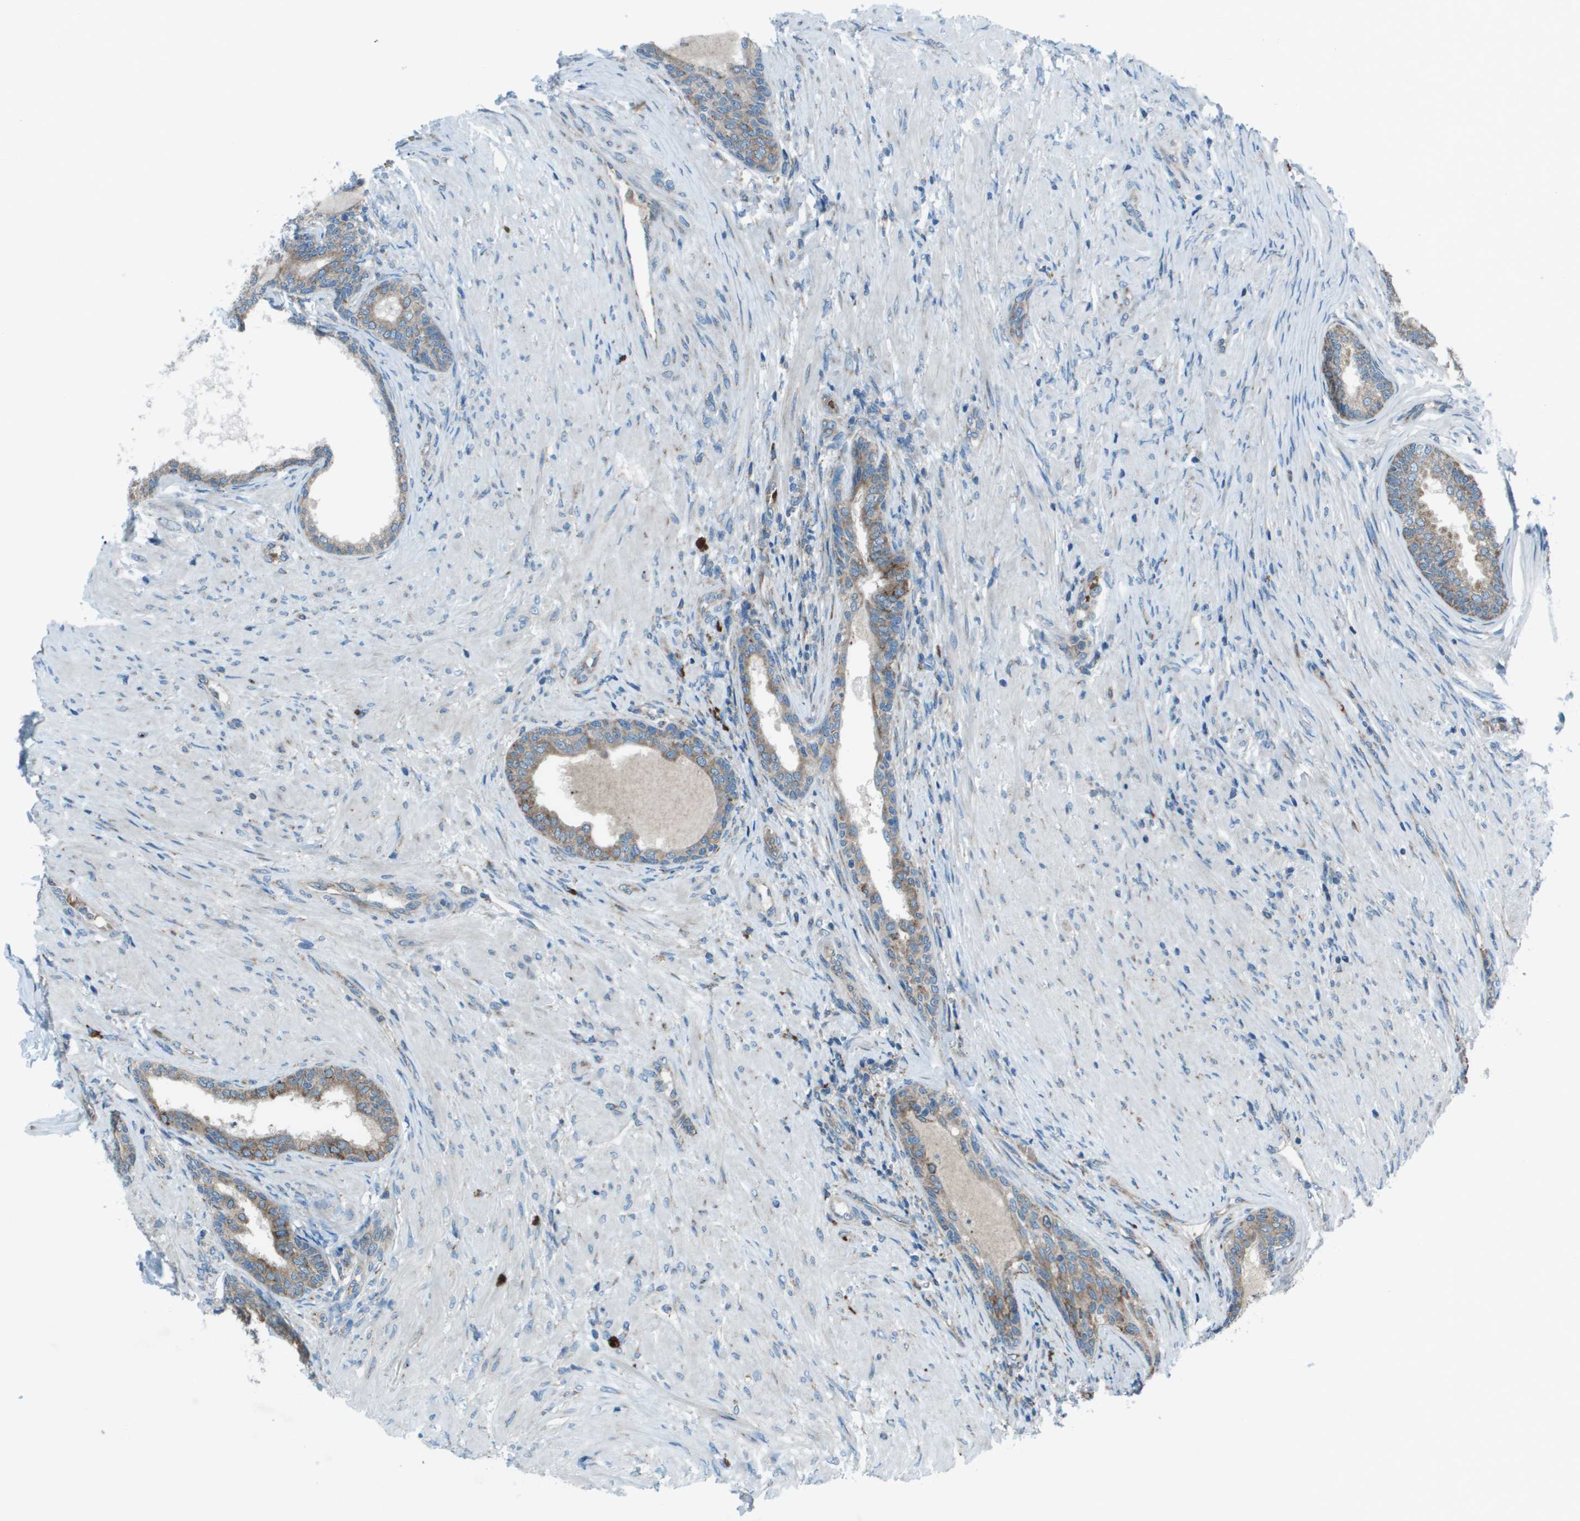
{"staining": {"intensity": "moderate", "quantity": "25%-75%", "location": "cytoplasmic/membranous"}, "tissue": "prostate", "cell_type": "Glandular cells", "image_type": "normal", "snomed": [{"axis": "morphology", "description": "Normal tissue, NOS"}, {"axis": "topography", "description": "Prostate"}], "caption": "Immunohistochemistry photomicrograph of unremarkable prostate stained for a protein (brown), which demonstrates medium levels of moderate cytoplasmic/membranous positivity in approximately 25%-75% of glandular cells.", "gene": "UTS2", "patient": {"sex": "male", "age": 76}}